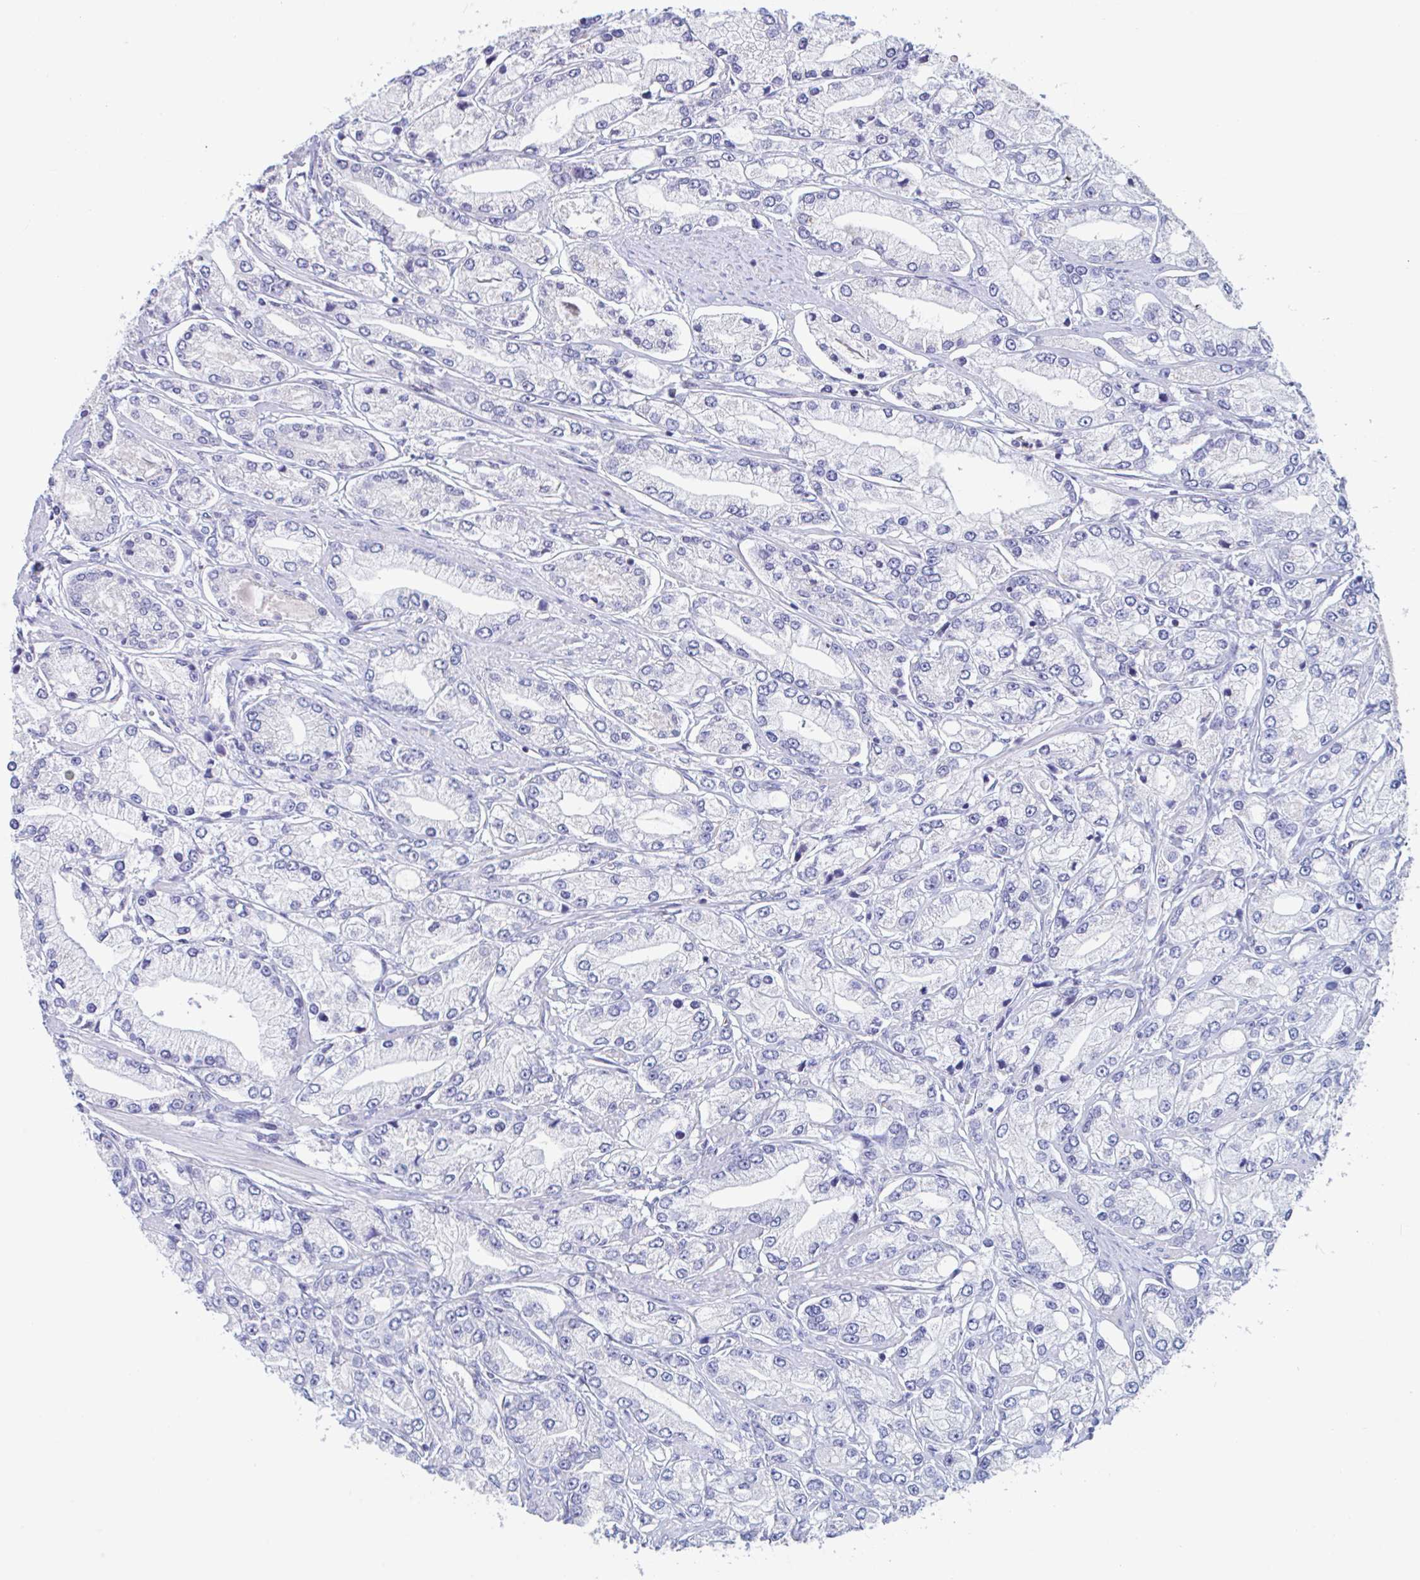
{"staining": {"intensity": "negative", "quantity": "none", "location": "none"}, "tissue": "prostate cancer", "cell_type": "Tumor cells", "image_type": "cancer", "snomed": [{"axis": "morphology", "description": "Adenocarcinoma, High grade"}, {"axis": "topography", "description": "Prostate"}], "caption": "Tumor cells show no significant protein positivity in high-grade adenocarcinoma (prostate).", "gene": "UNKL", "patient": {"sex": "male", "age": 66}}